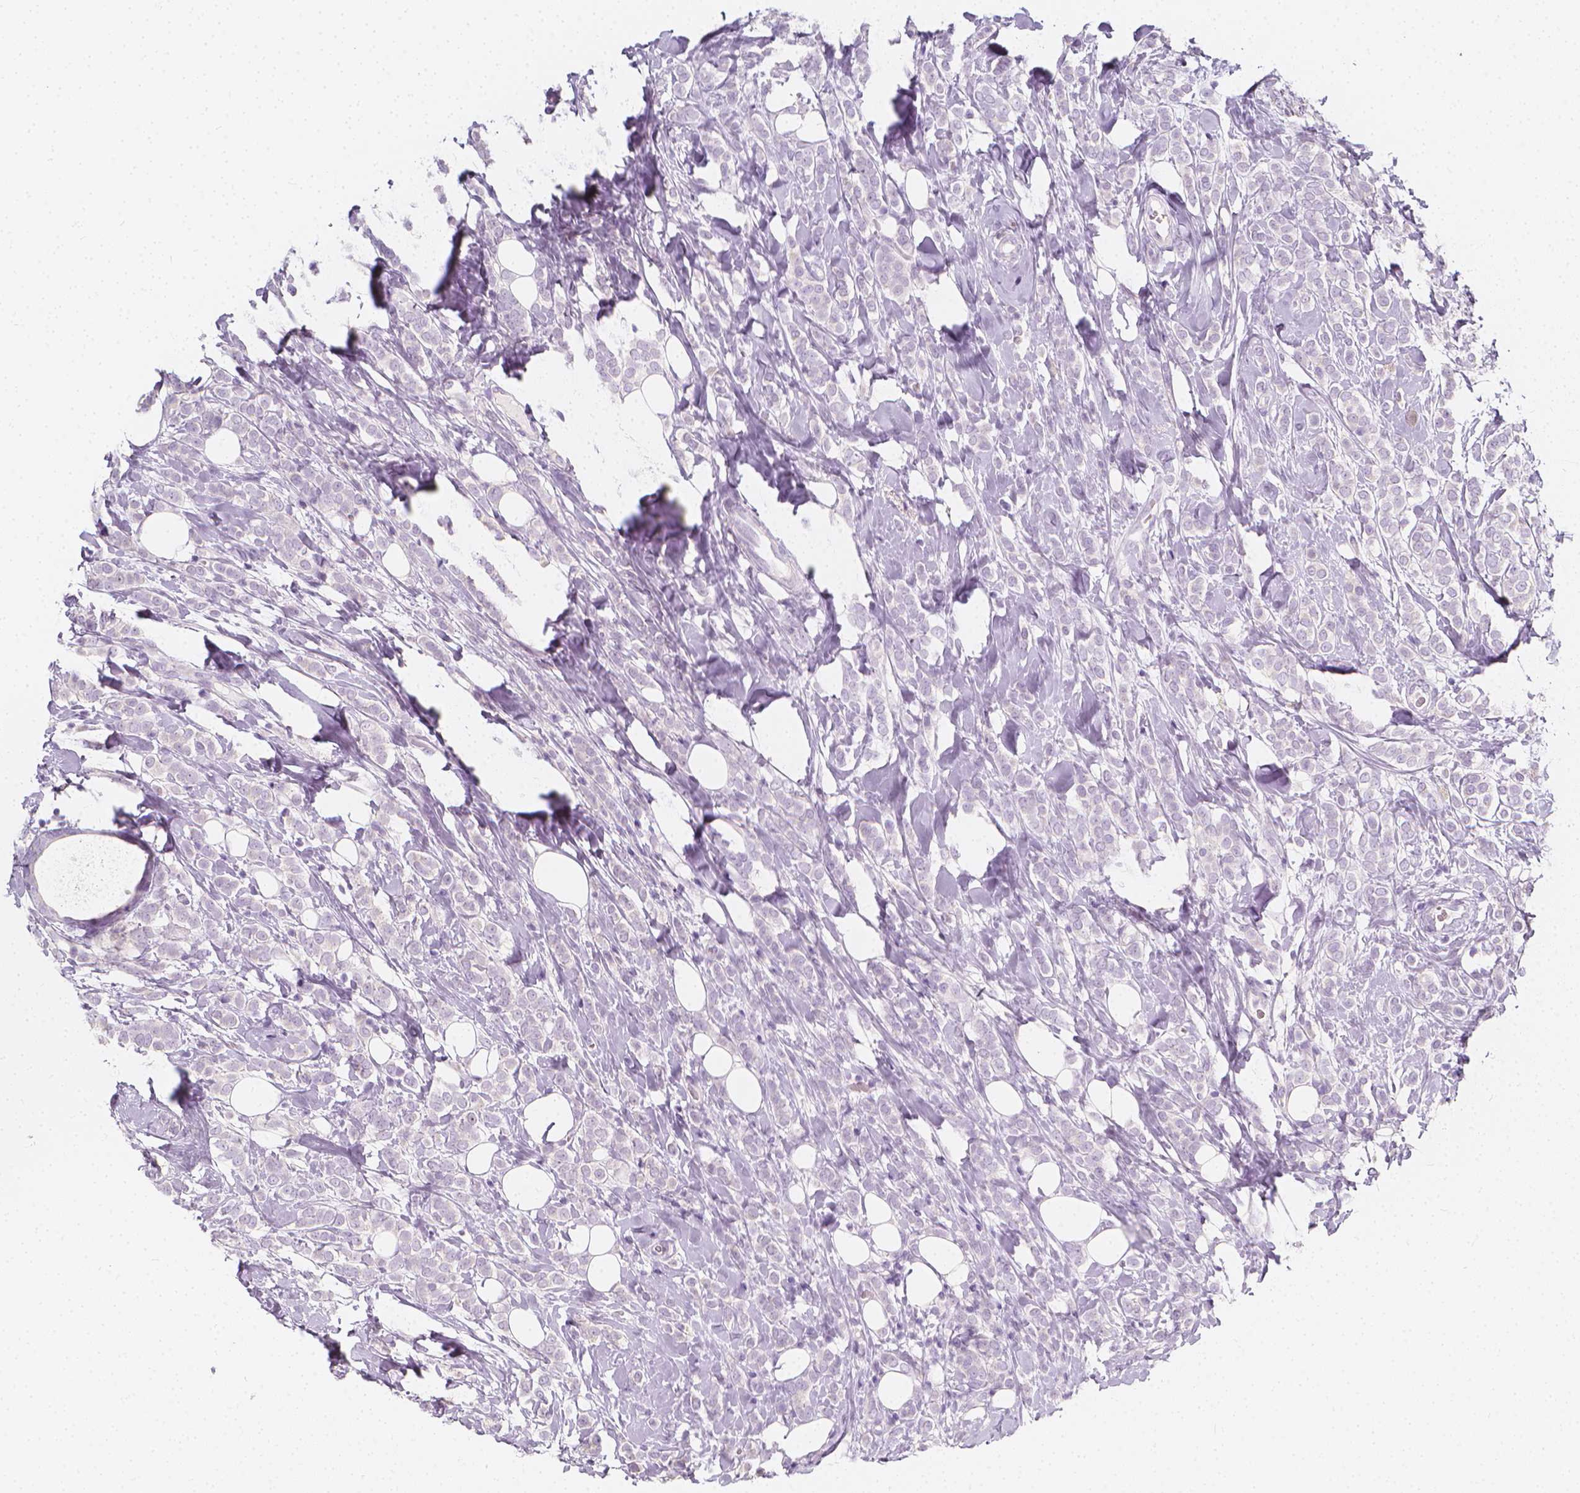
{"staining": {"intensity": "negative", "quantity": "none", "location": "none"}, "tissue": "breast cancer", "cell_type": "Tumor cells", "image_type": "cancer", "snomed": [{"axis": "morphology", "description": "Lobular carcinoma"}, {"axis": "topography", "description": "Breast"}], "caption": "Immunohistochemical staining of human breast cancer reveals no significant positivity in tumor cells.", "gene": "RBFOX1", "patient": {"sex": "female", "age": 49}}